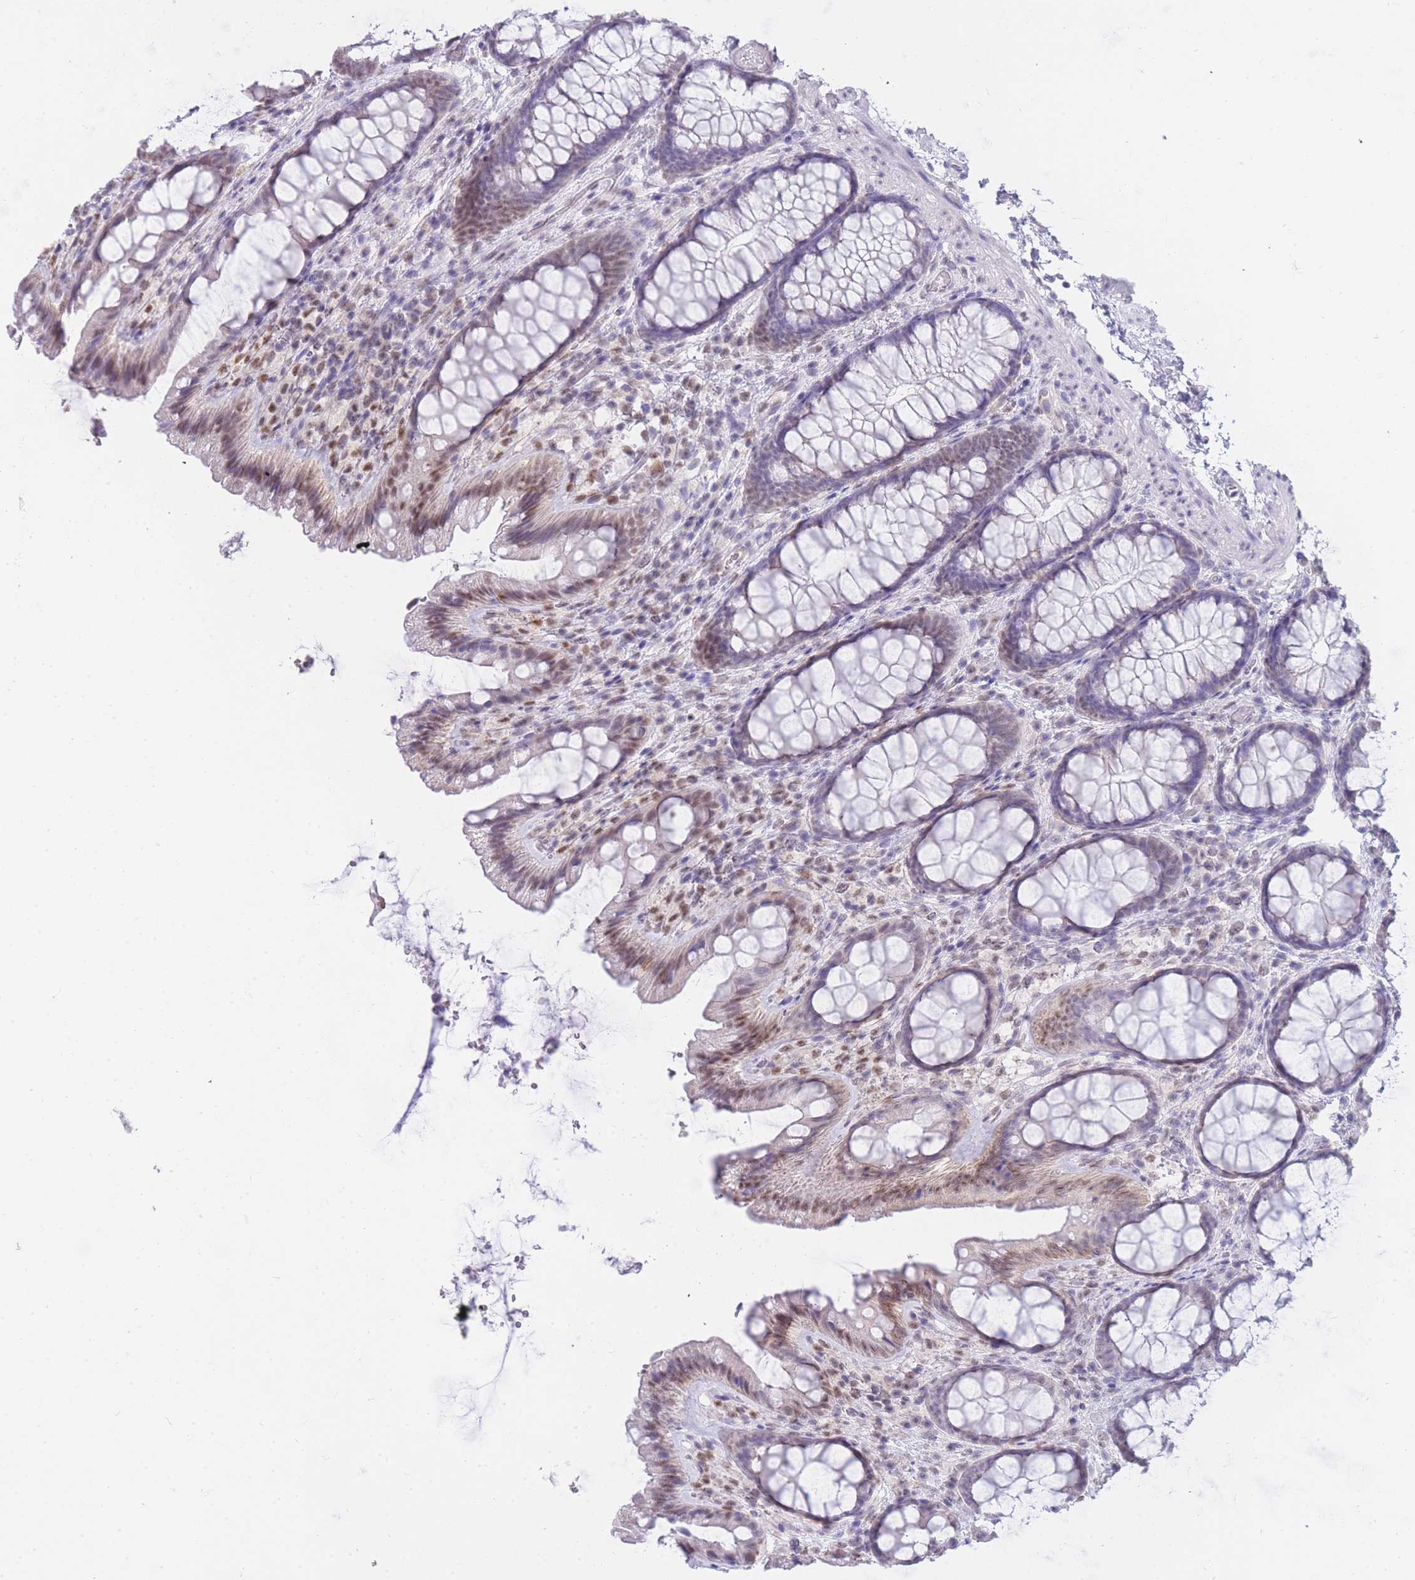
{"staining": {"intensity": "negative", "quantity": "none", "location": "none"}, "tissue": "colon", "cell_type": "Endothelial cells", "image_type": "normal", "snomed": [{"axis": "morphology", "description": "Normal tissue, NOS"}, {"axis": "topography", "description": "Colon"}], "caption": "A high-resolution image shows immunohistochemistry (IHC) staining of normal colon, which exhibits no significant positivity in endothelial cells. (DAB (3,3'-diaminobenzidine) immunohistochemistry (IHC) visualized using brightfield microscopy, high magnification).", "gene": "FRAT2", "patient": {"sex": "male", "age": 46}}